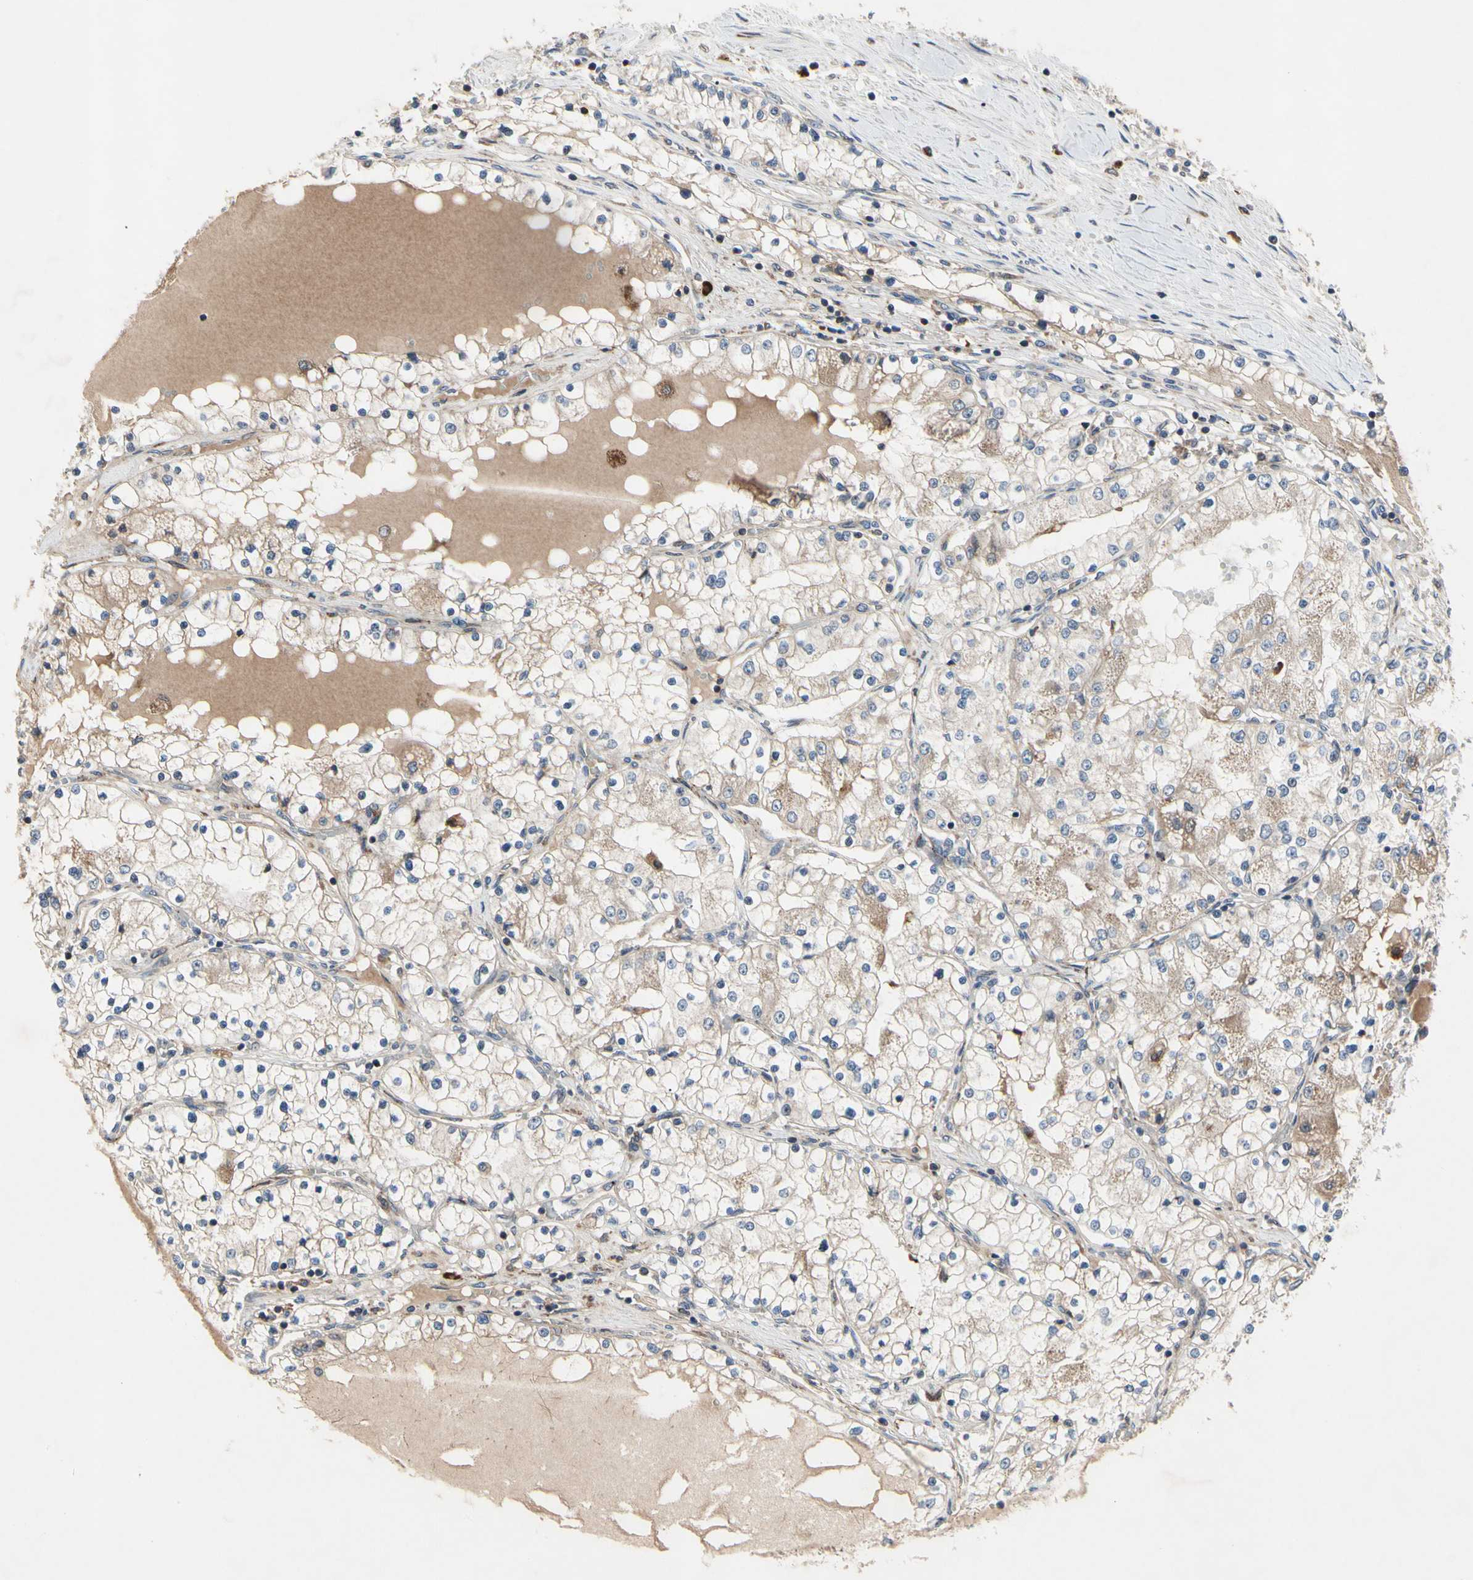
{"staining": {"intensity": "weak", "quantity": "25%-75%", "location": "cytoplasmic/membranous"}, "tissue": "renal cancer", "cell_type": "Tumor cells", "image_type": "cancer", "snomed": [{"axis": "morphology", "description": "Adenocarcinoma, NOS"}, {"axis": "topography", "description": "Kidney"}], "caption": "Brown immunohistochemical staining in renal cancer (adenocarcinoma) demonstrates weak cytoplasmic/membranous expression in about 25%-75% of tumor cells.", "gene": "MMEL1", "patient": {"sex": "male", "age": 68}}